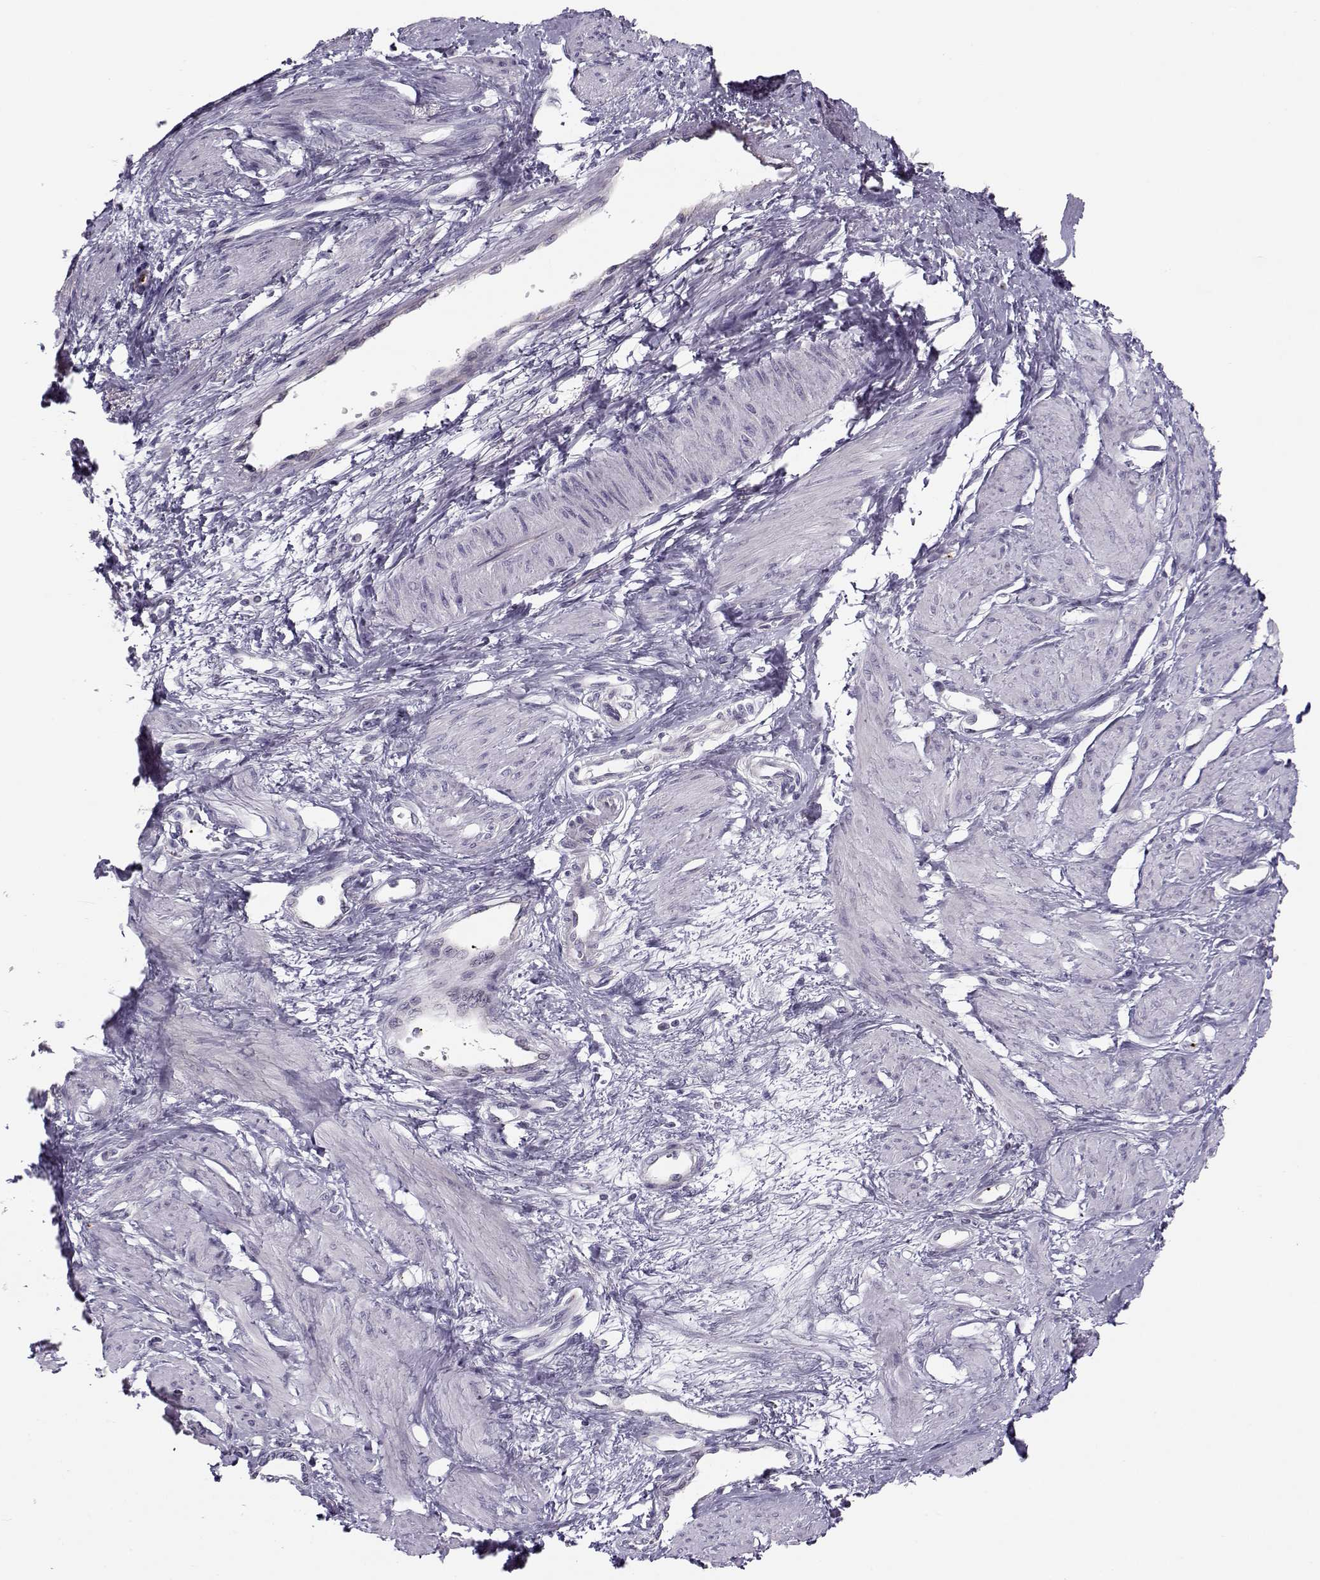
{"staining": {"intensity": "negative", "quantity": "none", "location": "none"}, "tissue": "smooth muscle", "cell_type": "Smooth muscle cells", "image_type": "normal", "snomed": [{"axis": "morphology", "description": "Normal tissue, NOS"}, {"axis": "topography", "description": "Smooth muscle"}, {"axis": "topography", "description": "Uterus"}], "caption": "Image shows no protein expression in smooth muscle cells of unremarkable smooth muscle. (DAB IHC with hematoxylin counter stain).", "gene": "KLF17", "patient": {"sex": "female", "age": 39}}